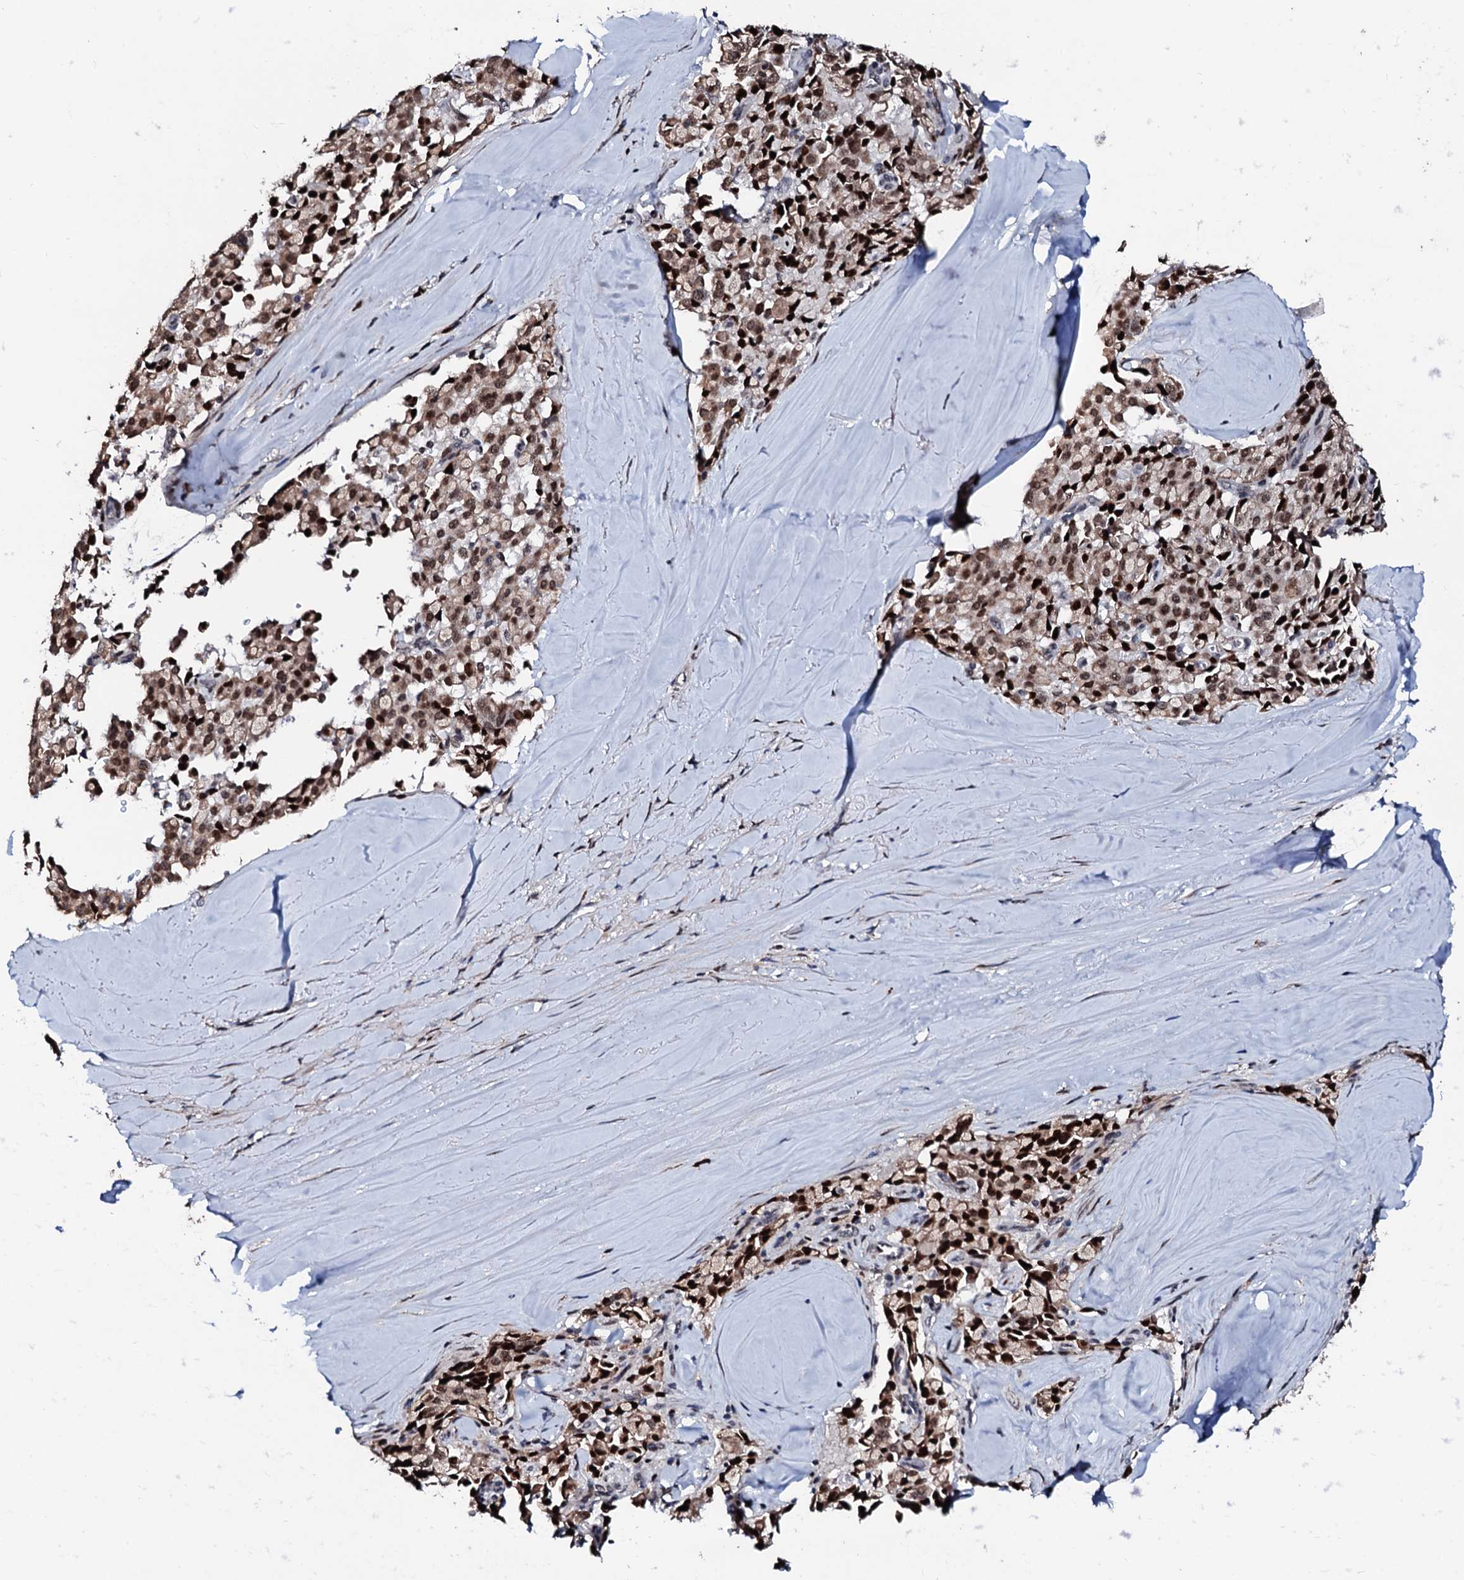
{"staining": {"intensity": "moderate", "quantity": ">75%", "location": "nuclear"}, "tissue": "pancreatic cancer", "cell_type": "Tumor cells", "image_type": "cancer", "snomed": [{"axis": "morphology", "description": "Adenocarcinoma, NOS"}, {"axis": "topography", "description": "Pancreas"}], "caption": "A brown stain highlights moderate nuclear staining of a protein in human pancreatic cancer tumor cells.", "gene": "KIF18A", "patient": {"sex": "male", "age": 65}}